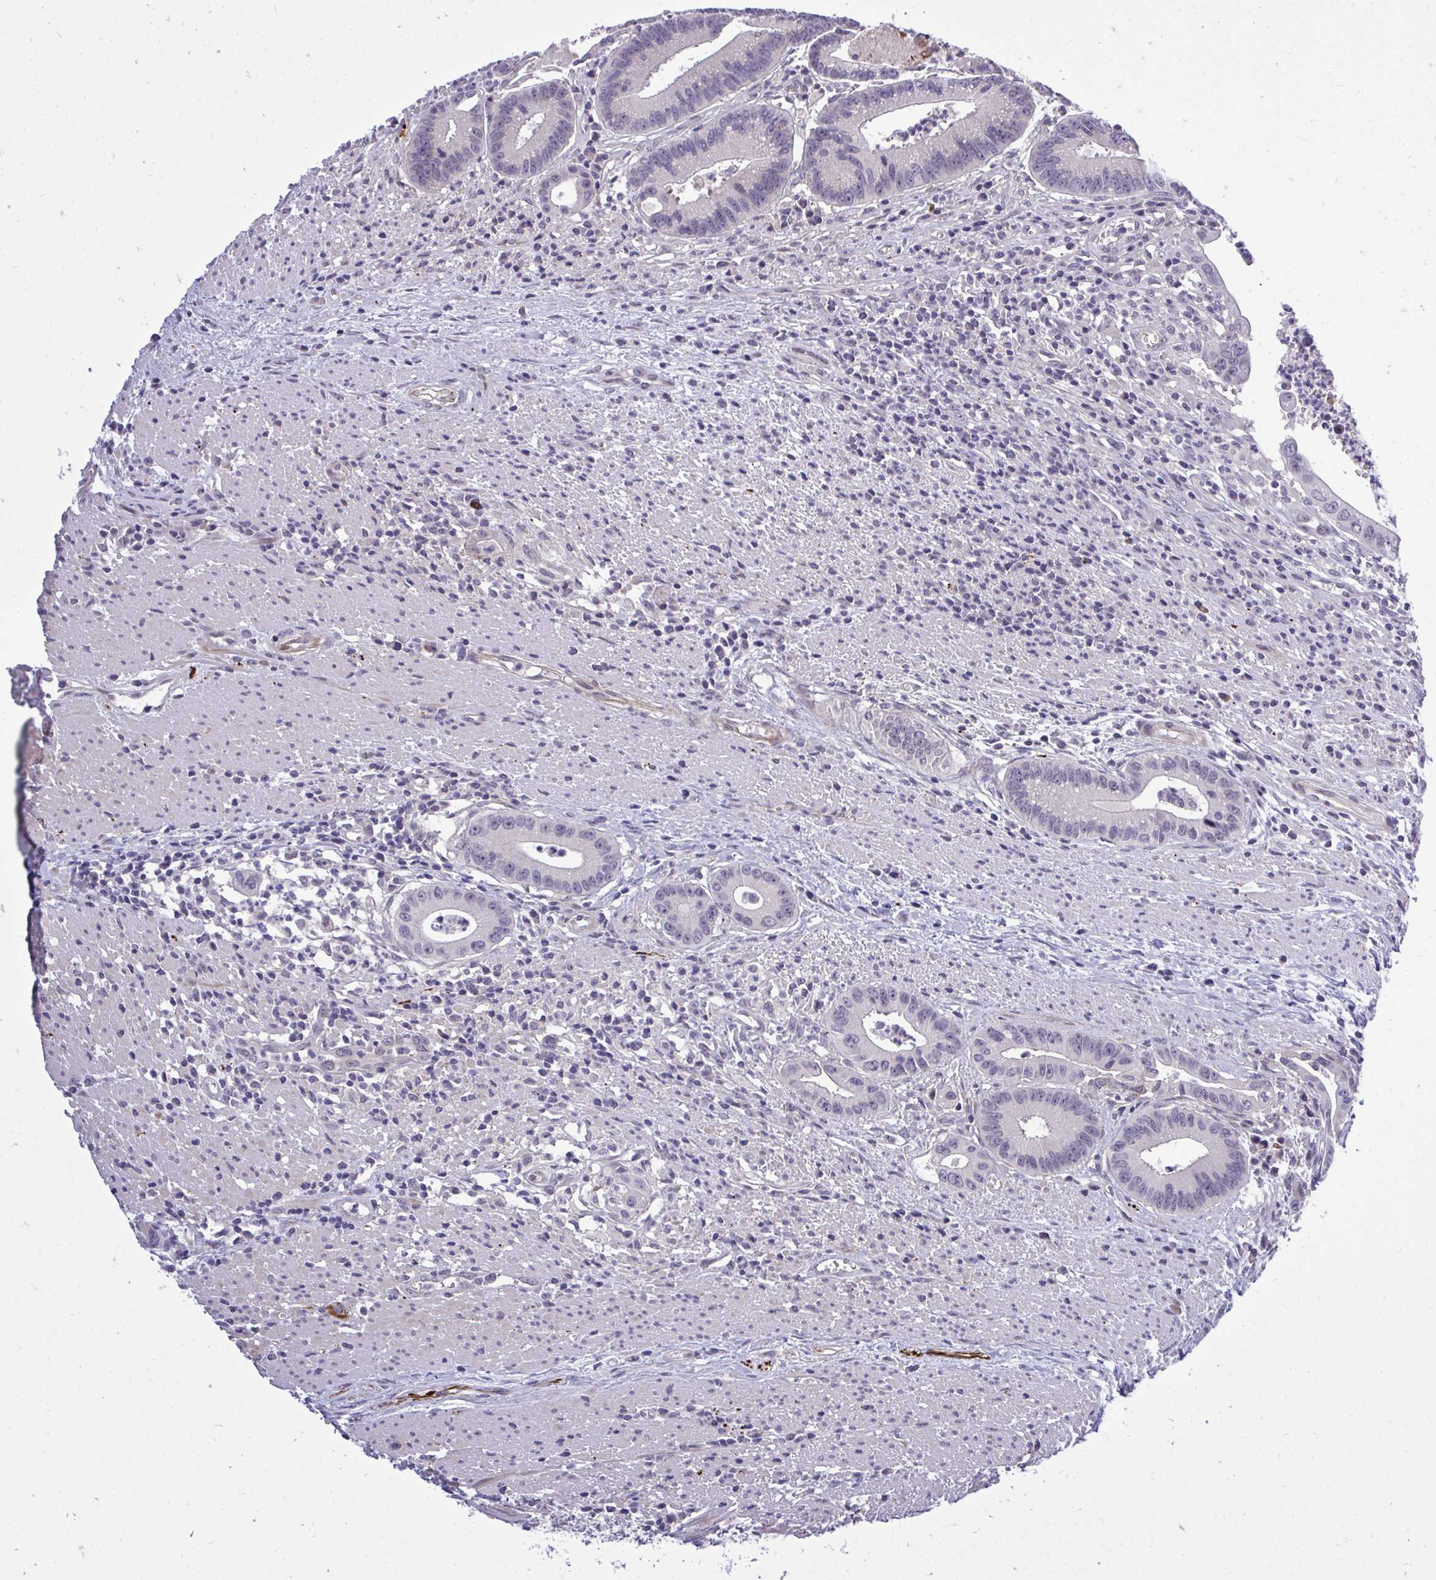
{"staining": {"intensity": "negative", "quantity": "none", "location": "none"}, "tissue": "colorectal cancer", "cell_type": "Tumor cells", "image_type": "cancer", "snomed": [{"axis": "morphology", "description": "Adenocarcinoma, NOS"}, {"axis": "topography", "description": "Rectum"}], "caption": "Human colorectal adenocarcinoma stained for a protein using immunohistochemistry reveals no expression in tumor cells.", "gene": "HMBOX1", "patient": {"sex": "female", "age": 81}}